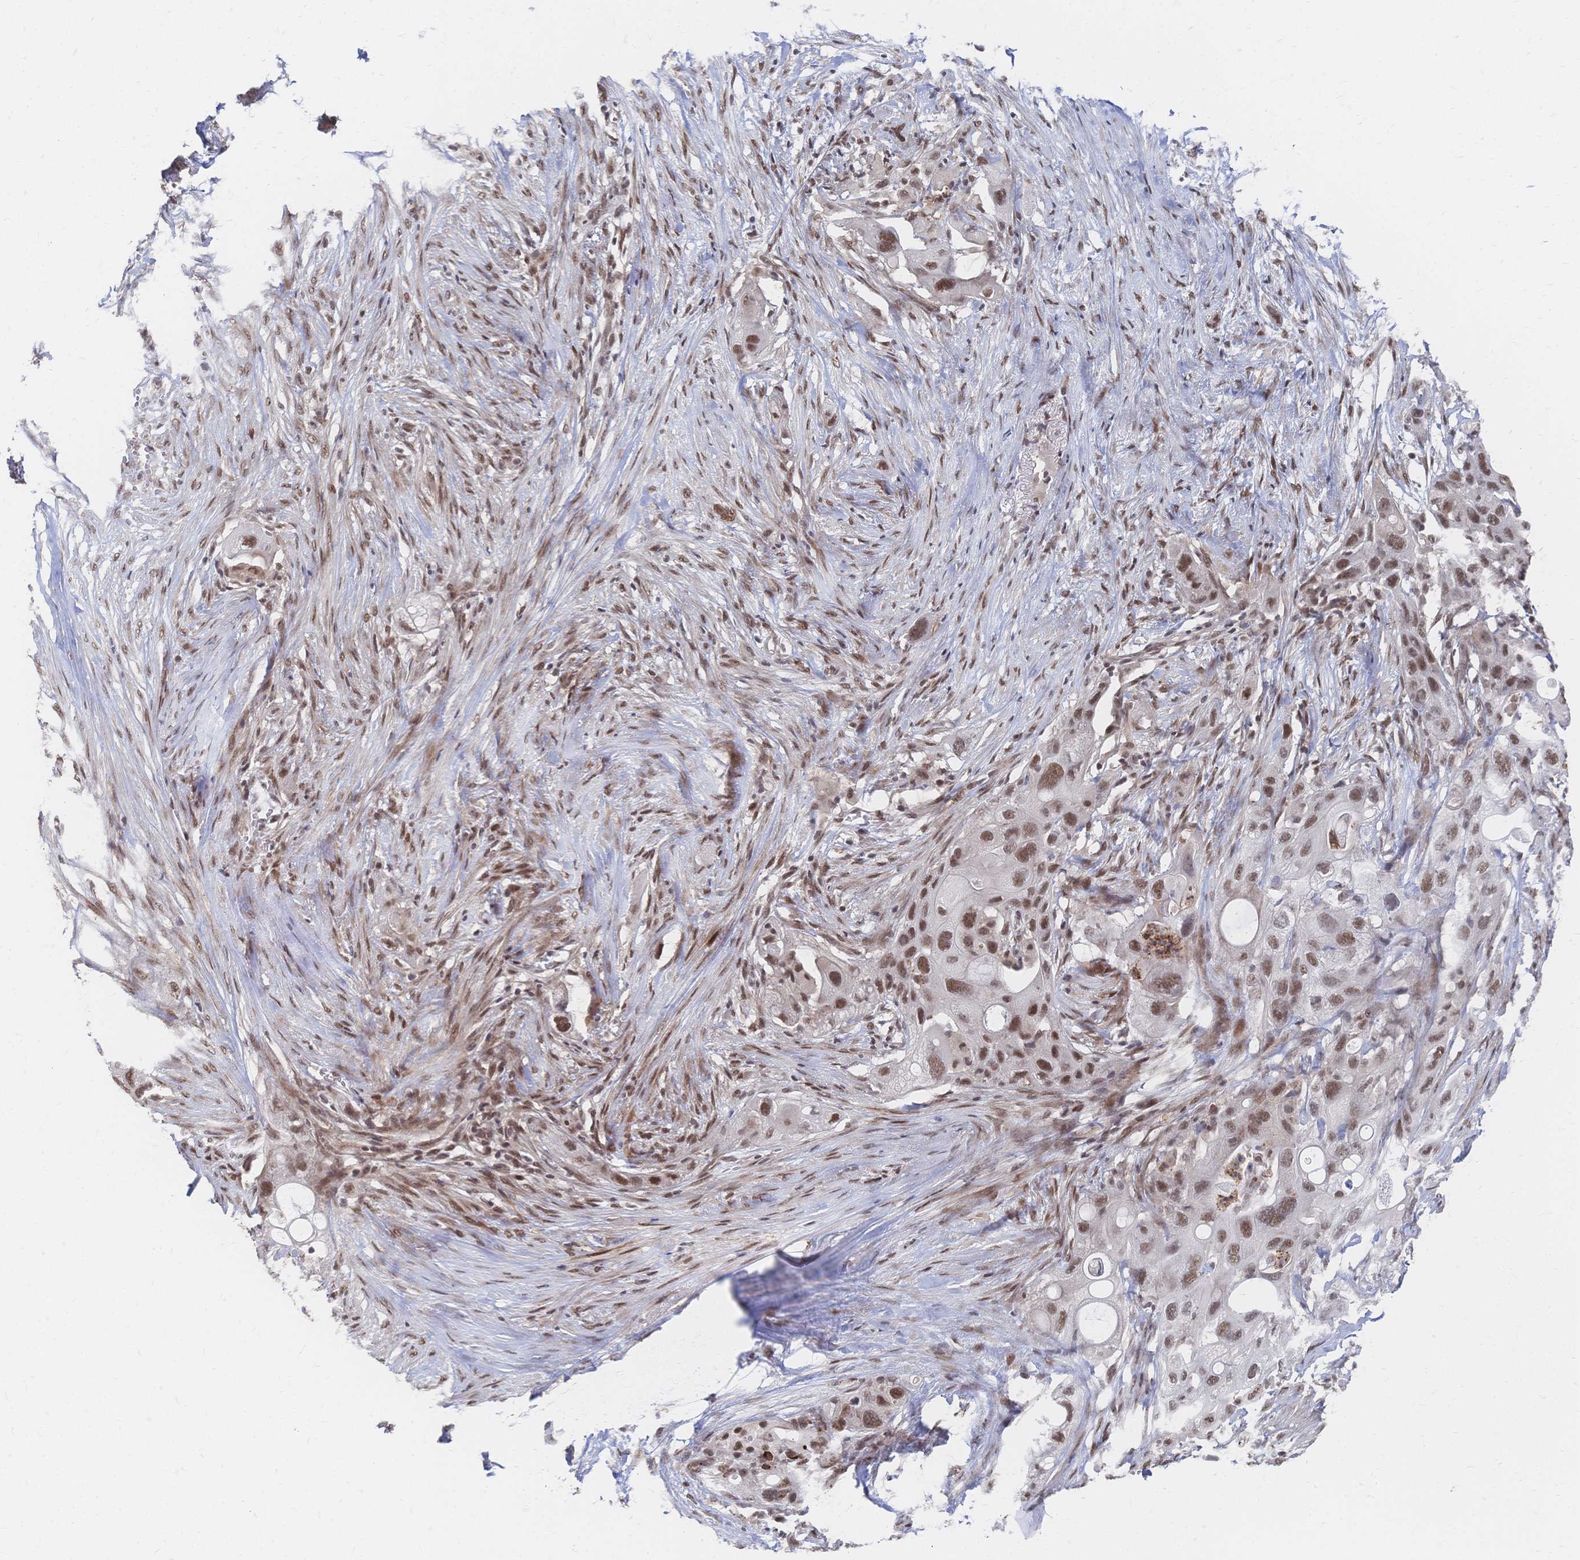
{"staining": {"intensity": "moderate", "quantity": ">75%", "location": "nuclear"}, "tissue": "pancreatic cancer", "cell_type": "Tumor cells", "image_type": "cancer", "snomed": [{"axis": "morphology", "description": "Adenocarcinoma, NOS"}, {"axis": "topography", "description": "Pancreas"}], "caption": "An image showing moderate nuclear positivity in about >75% of tumor cells in pancreatic cancer (adenocarcinoma), as visualized by brown immunohistochemical staining.", "gene": "NELFA", "patient": {"sex": "female", "age": 72}}